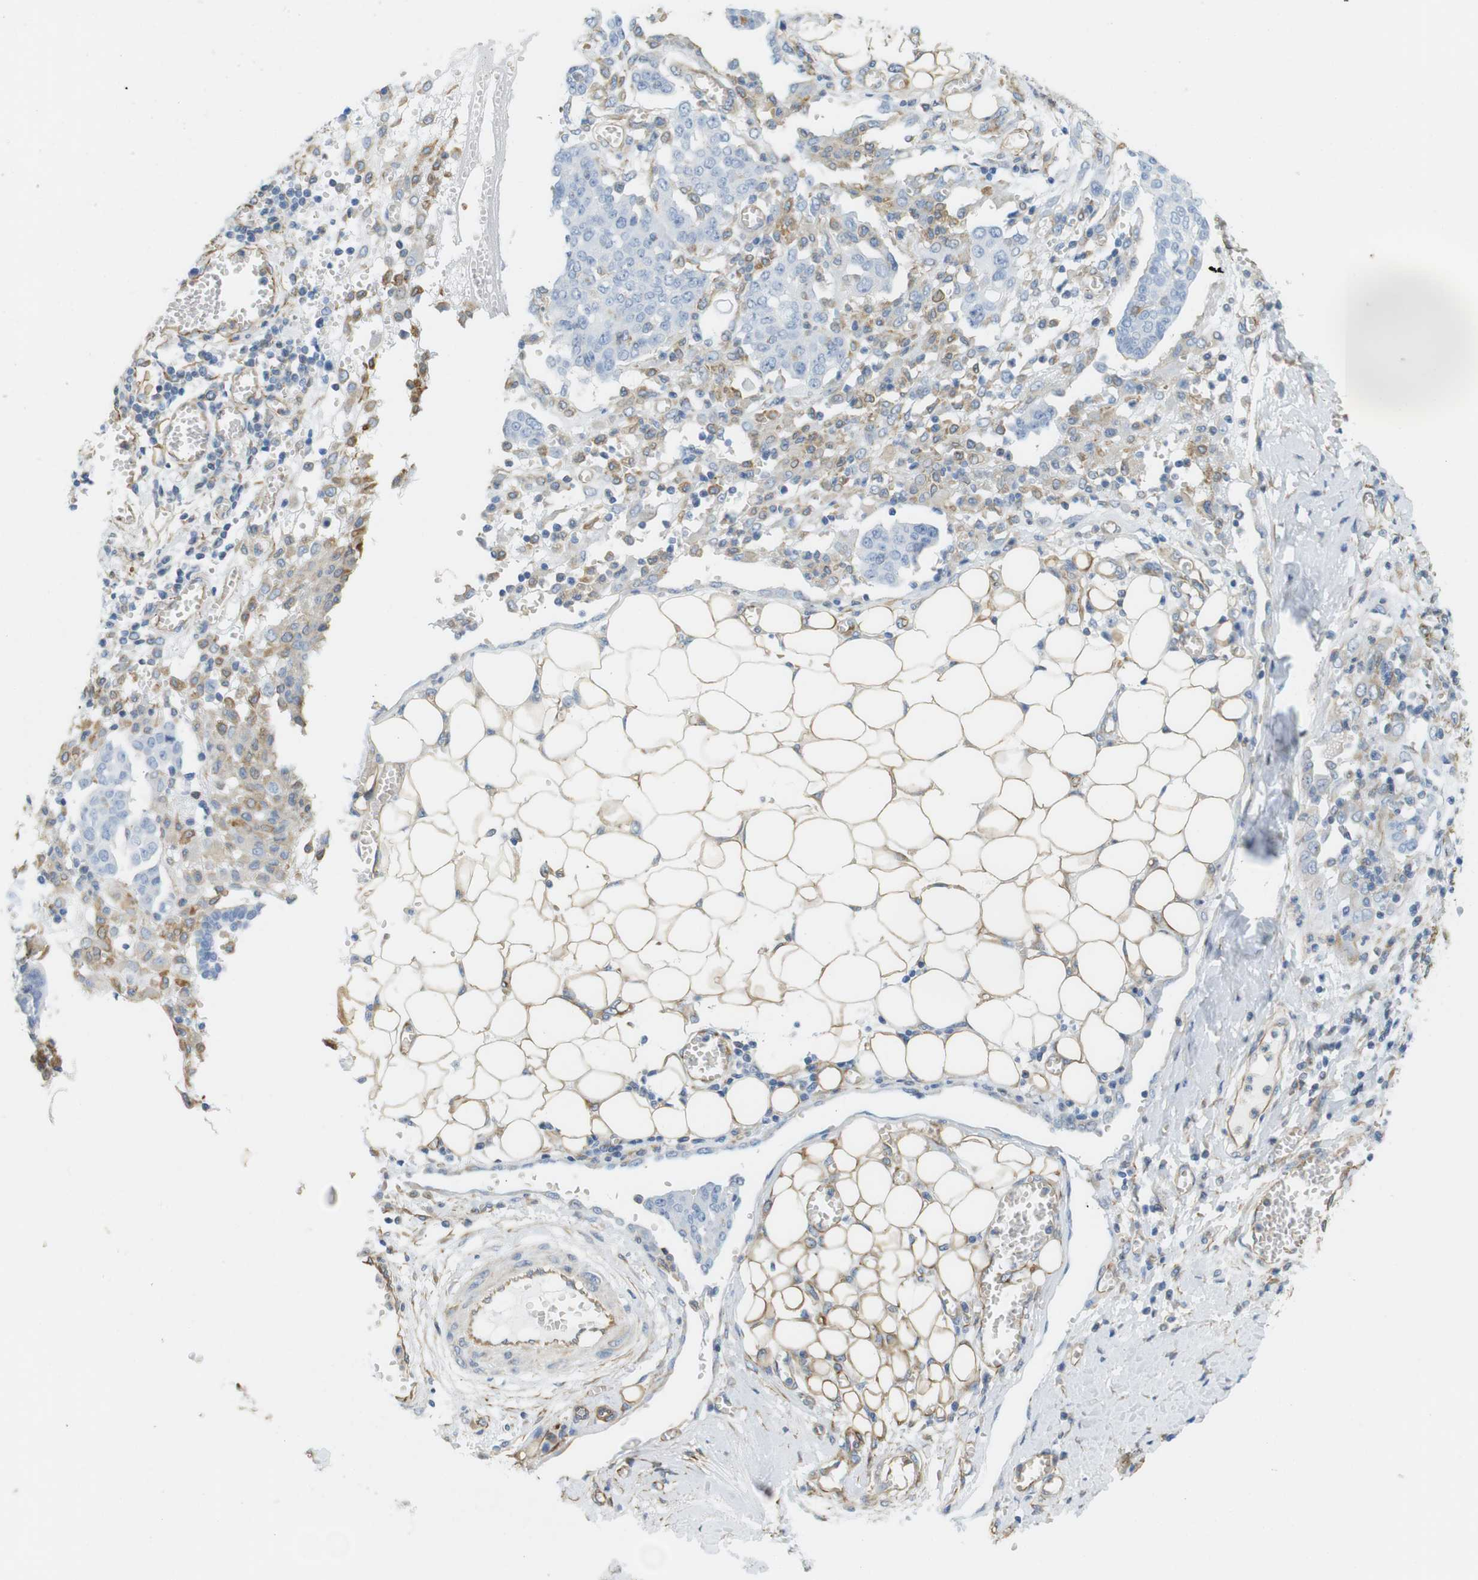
{"staining": {"intensity": "negative", "quantity": "none", "location": "none"}, "tissue": "ovarian cancer", "cell_type": "Tumor cells", "image_type": "cancer", "snomed": [{"axis": "morphology", "description": "Cystadenocarcinoma, serous, NOS"}, {"axis": "topography", "description": "Soft tissue"}, {"axis": "topography", "description": "Ovary"}], "caption": "There is no significant positivity in tumor cells of serous cystadenocarcinoma (ovarian). (DAB IHC visualized using brightfield microscopy, high magnification).", "gene": "MS4A10", "patient": {"sex": "female", "age": 57}}